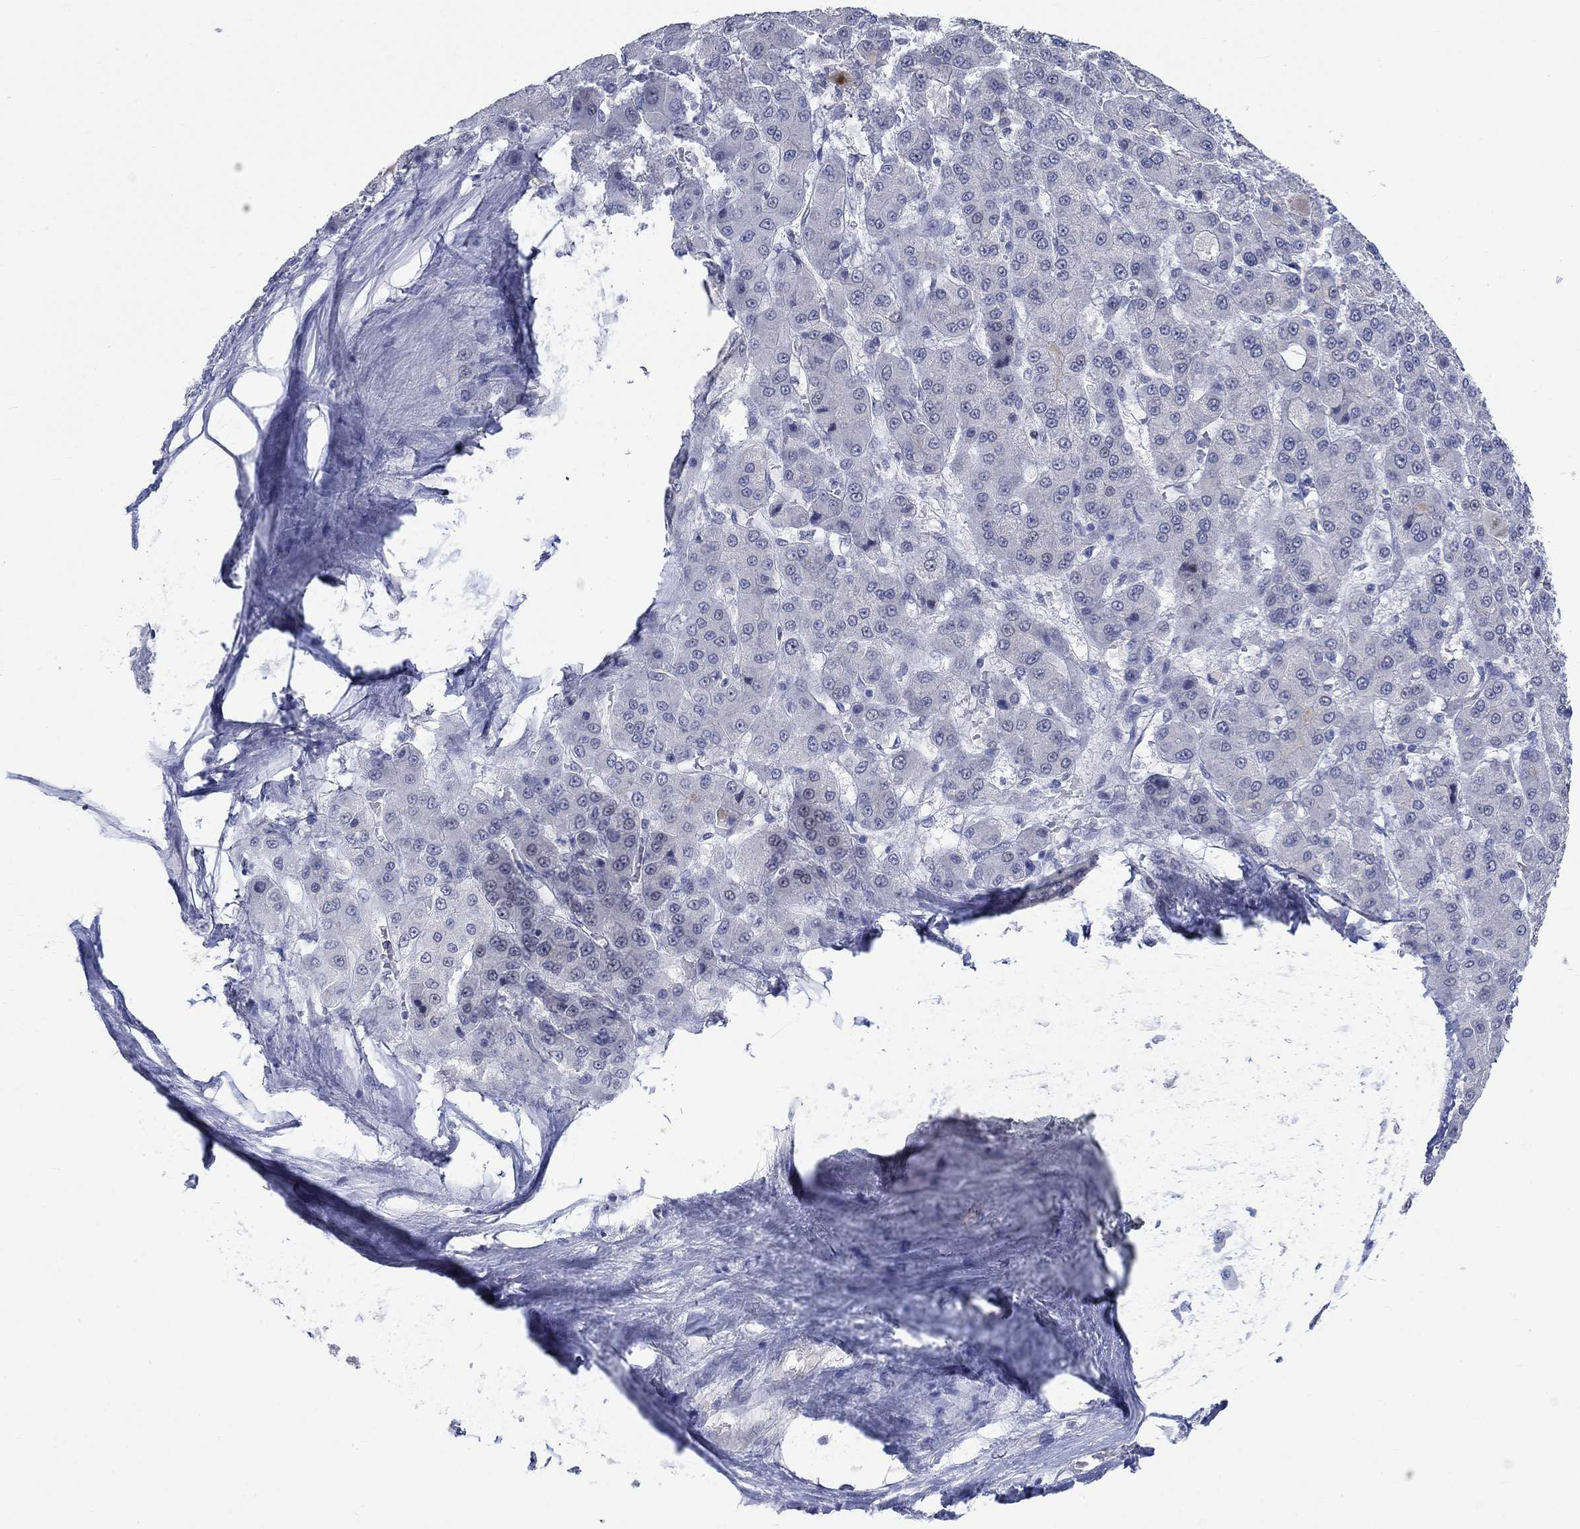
{"staining": {"intensity": "negative", "quantity": "none", "location": "none"}, "tissue": "liver cancer", "cell_type": "Tumor cells", "image_type": "cancer", "snomed": [{"axis": "morphology", "description": "Carcinoma, Hepatocellular, NOS"}, {"axis": "topography", "description": "Liver"}], "caption": "A photomicrograph of hepatocellular carcinoma (liver) stained for a protein shows no brown staining in tumor cells.", "gene": "PNMA5", "patient": {"sex": "male", "age": 70}}